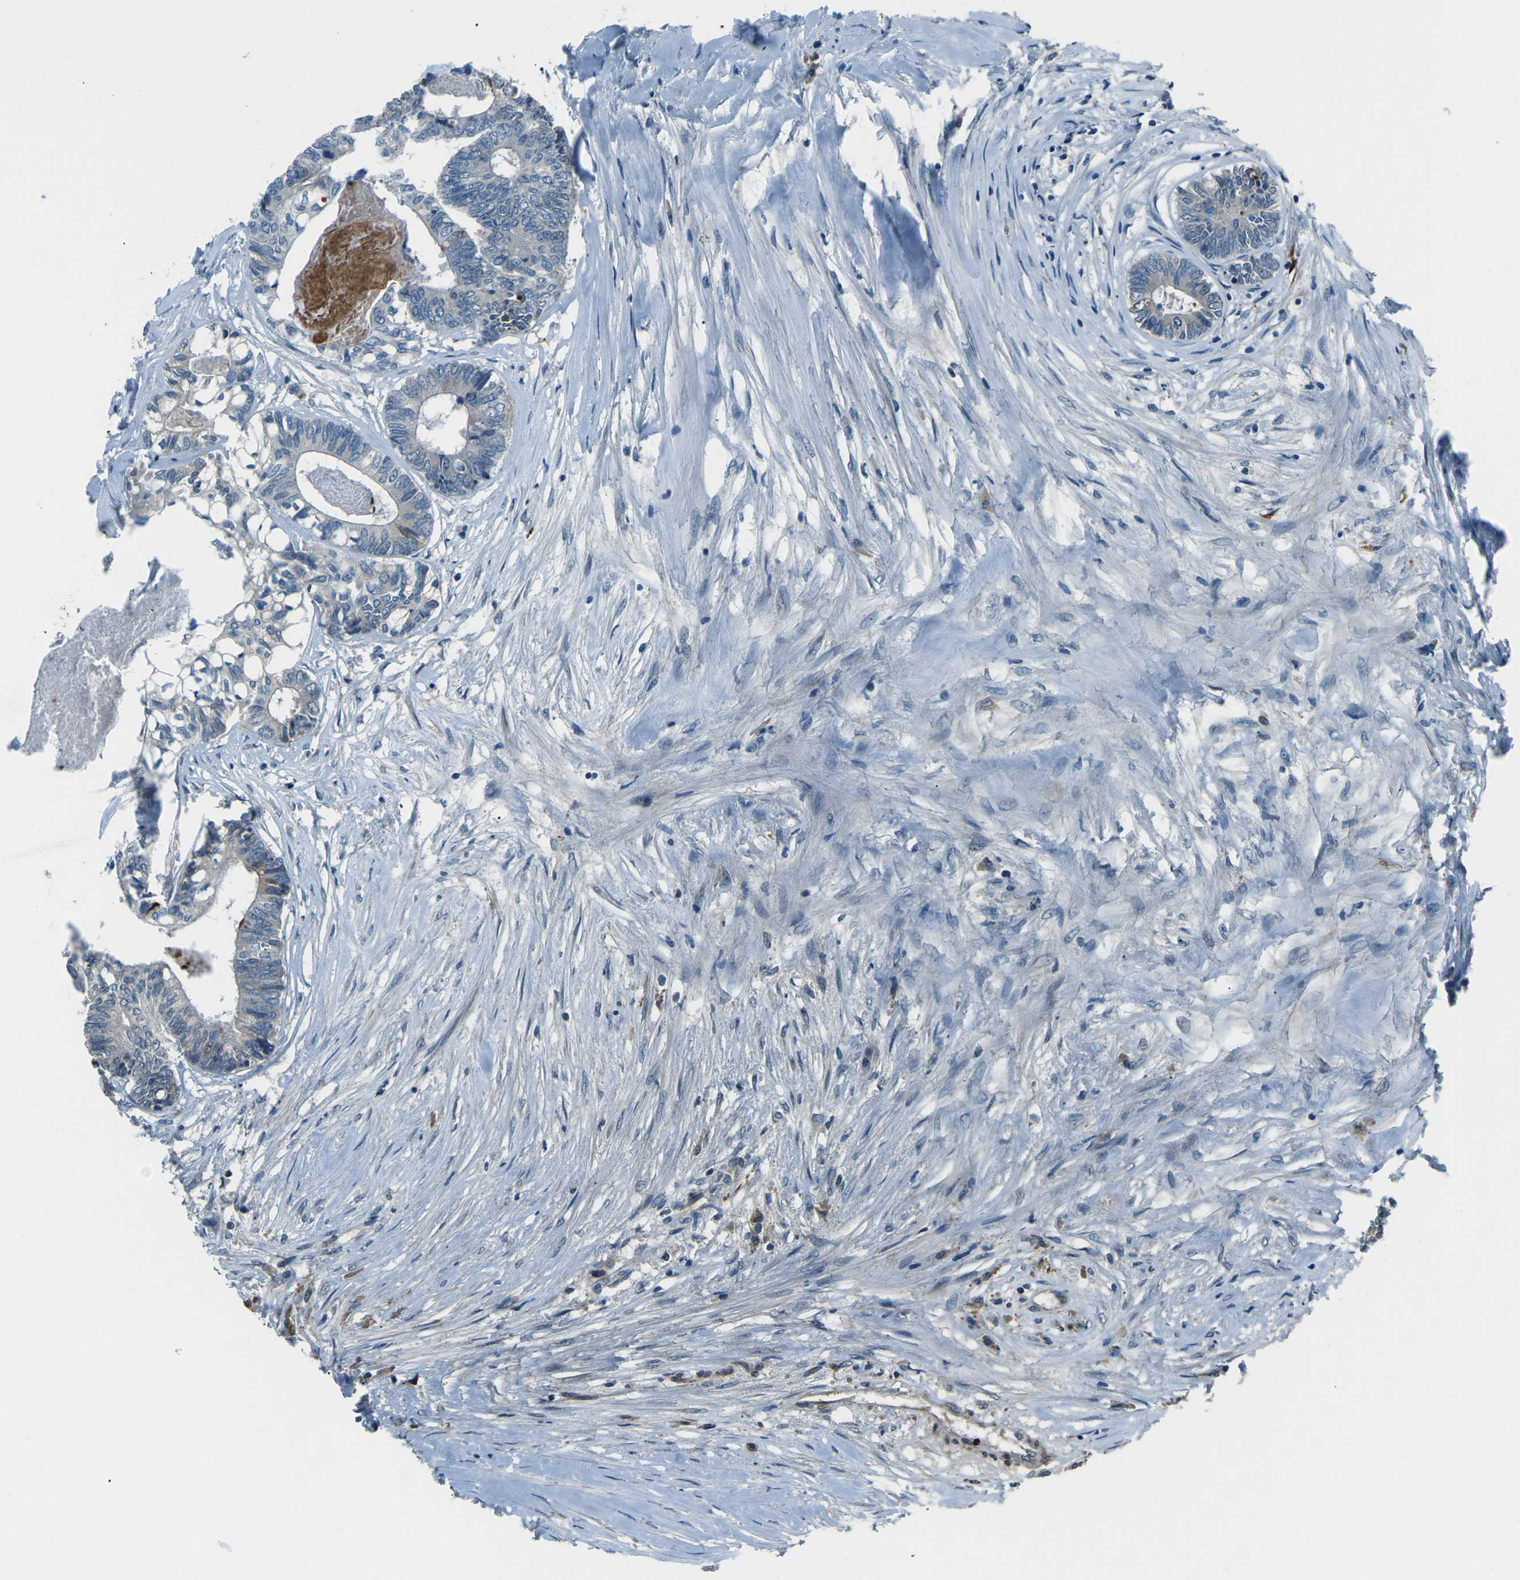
{"staining": {"intensity": "moderate", "quantity": "<25%", "location": "cytoplasmic/membranous"}, "tissue": "colorectal cancer", "cell_type": "Tumor cells", "image_type": "cancer", "snomed": [{"axis": "morphology", "description": "Adenocarcinoma, NOS"}, {"axis": "topography", "description": "Rectum"}], "caption": "Approximately <25% of tumor cells in human adenocarcinoma (colorectal) show moderate cytoplasmic/membranous protein positivity as visualized by brown immunohistochemical staining.", "gene": "AFAP1", "patient": {"sex": "male", "age": 63}}